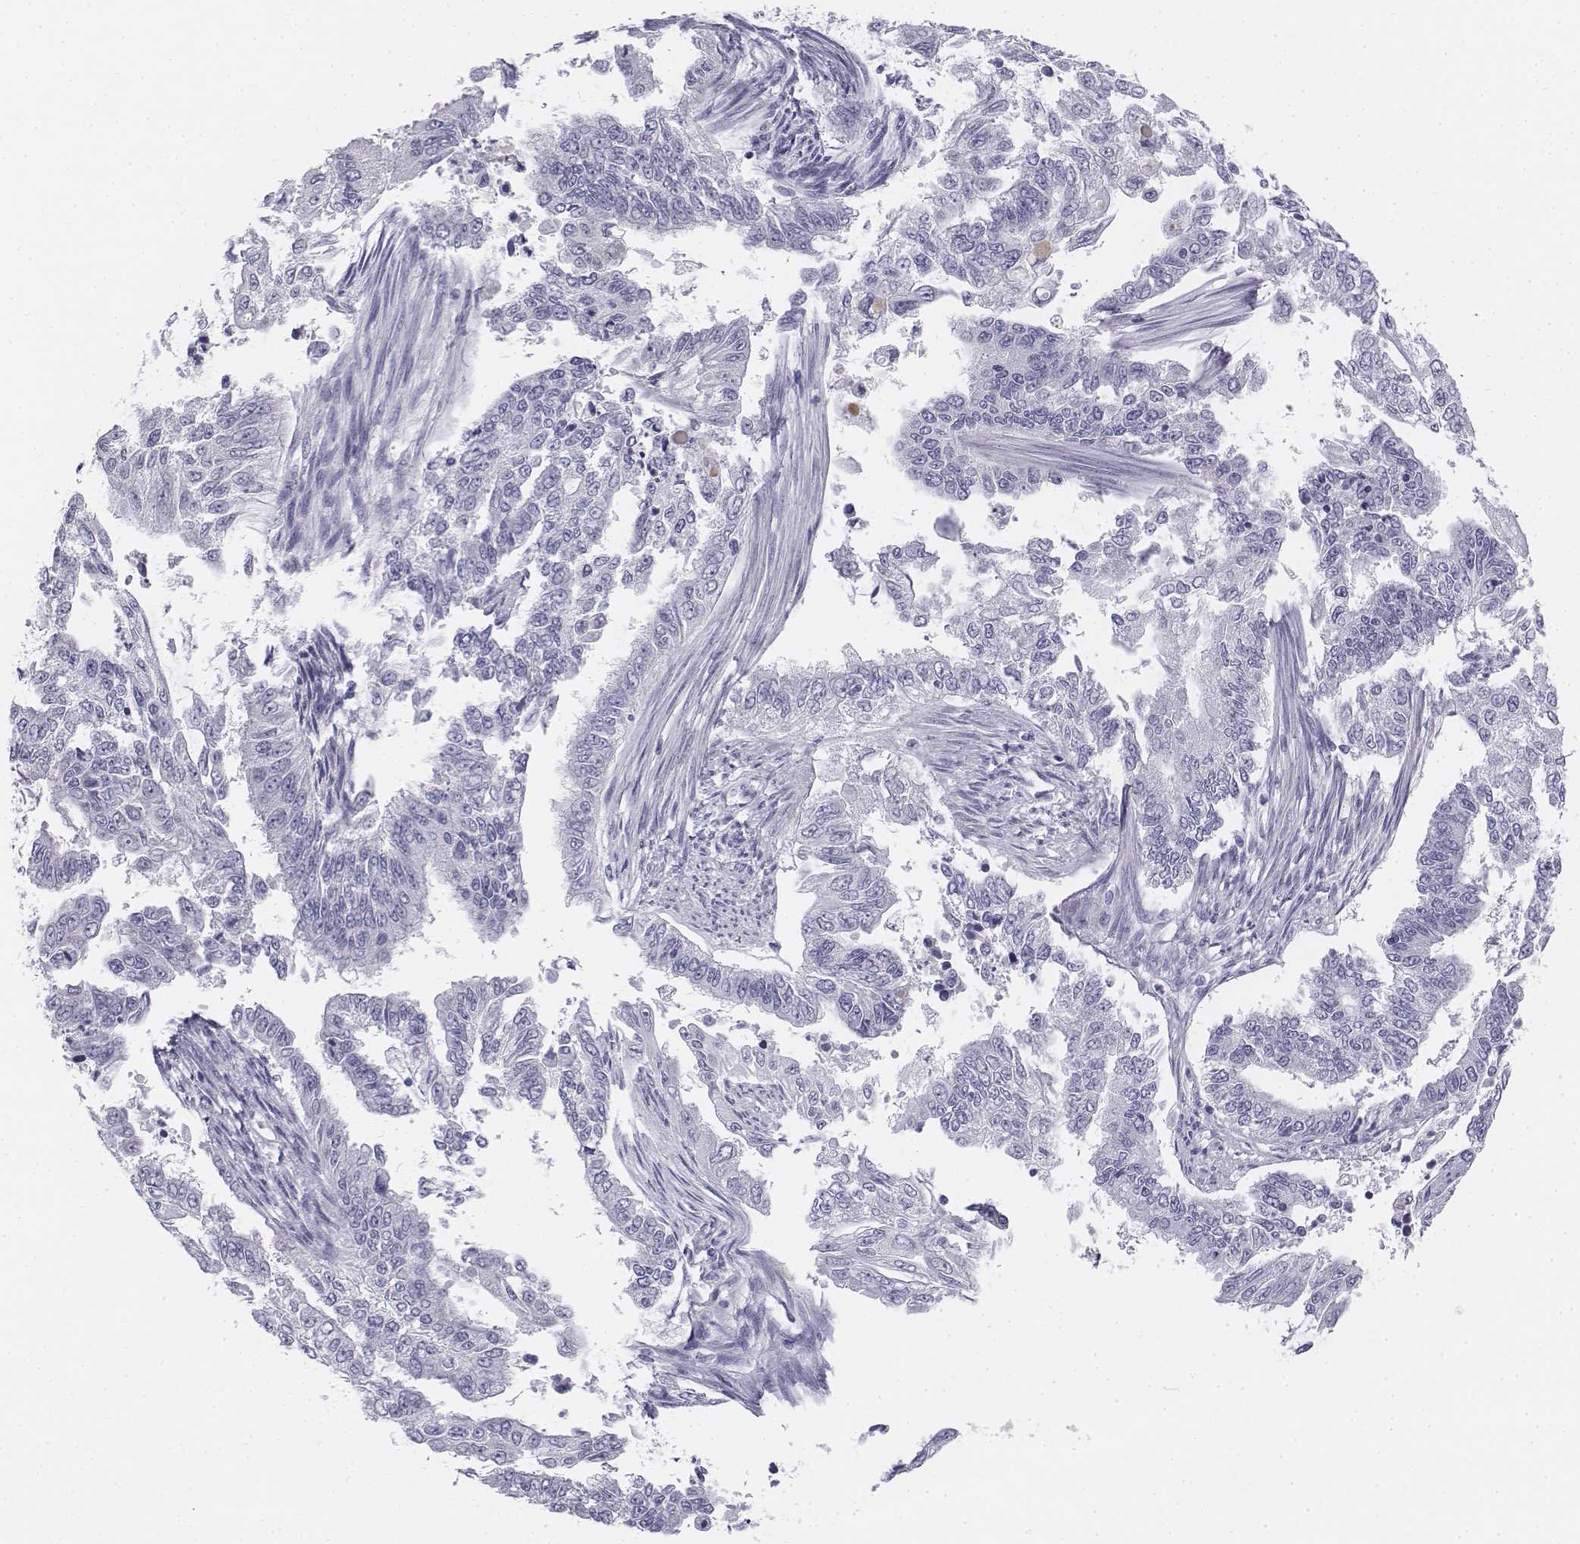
{"staining": {"intensity": "negative", "quantity": "none", "location": "none"}, "tissue": "endometrial cancer", "cell_type": "Tumor cells", "image_type": "cancer", "snomed": [{"axis": "morphology", "description": "Adenocarcinoma, NOS"}, {"axis": "topography", "description": "Uterus"}], "caption": "Tumor cells show no significant staining in endometrial cancer (adenocarcinoma). (DAB immunohistochemistry, high magnification).", "gene": "TH", "patient": {"sex": "female", "age": 59}}